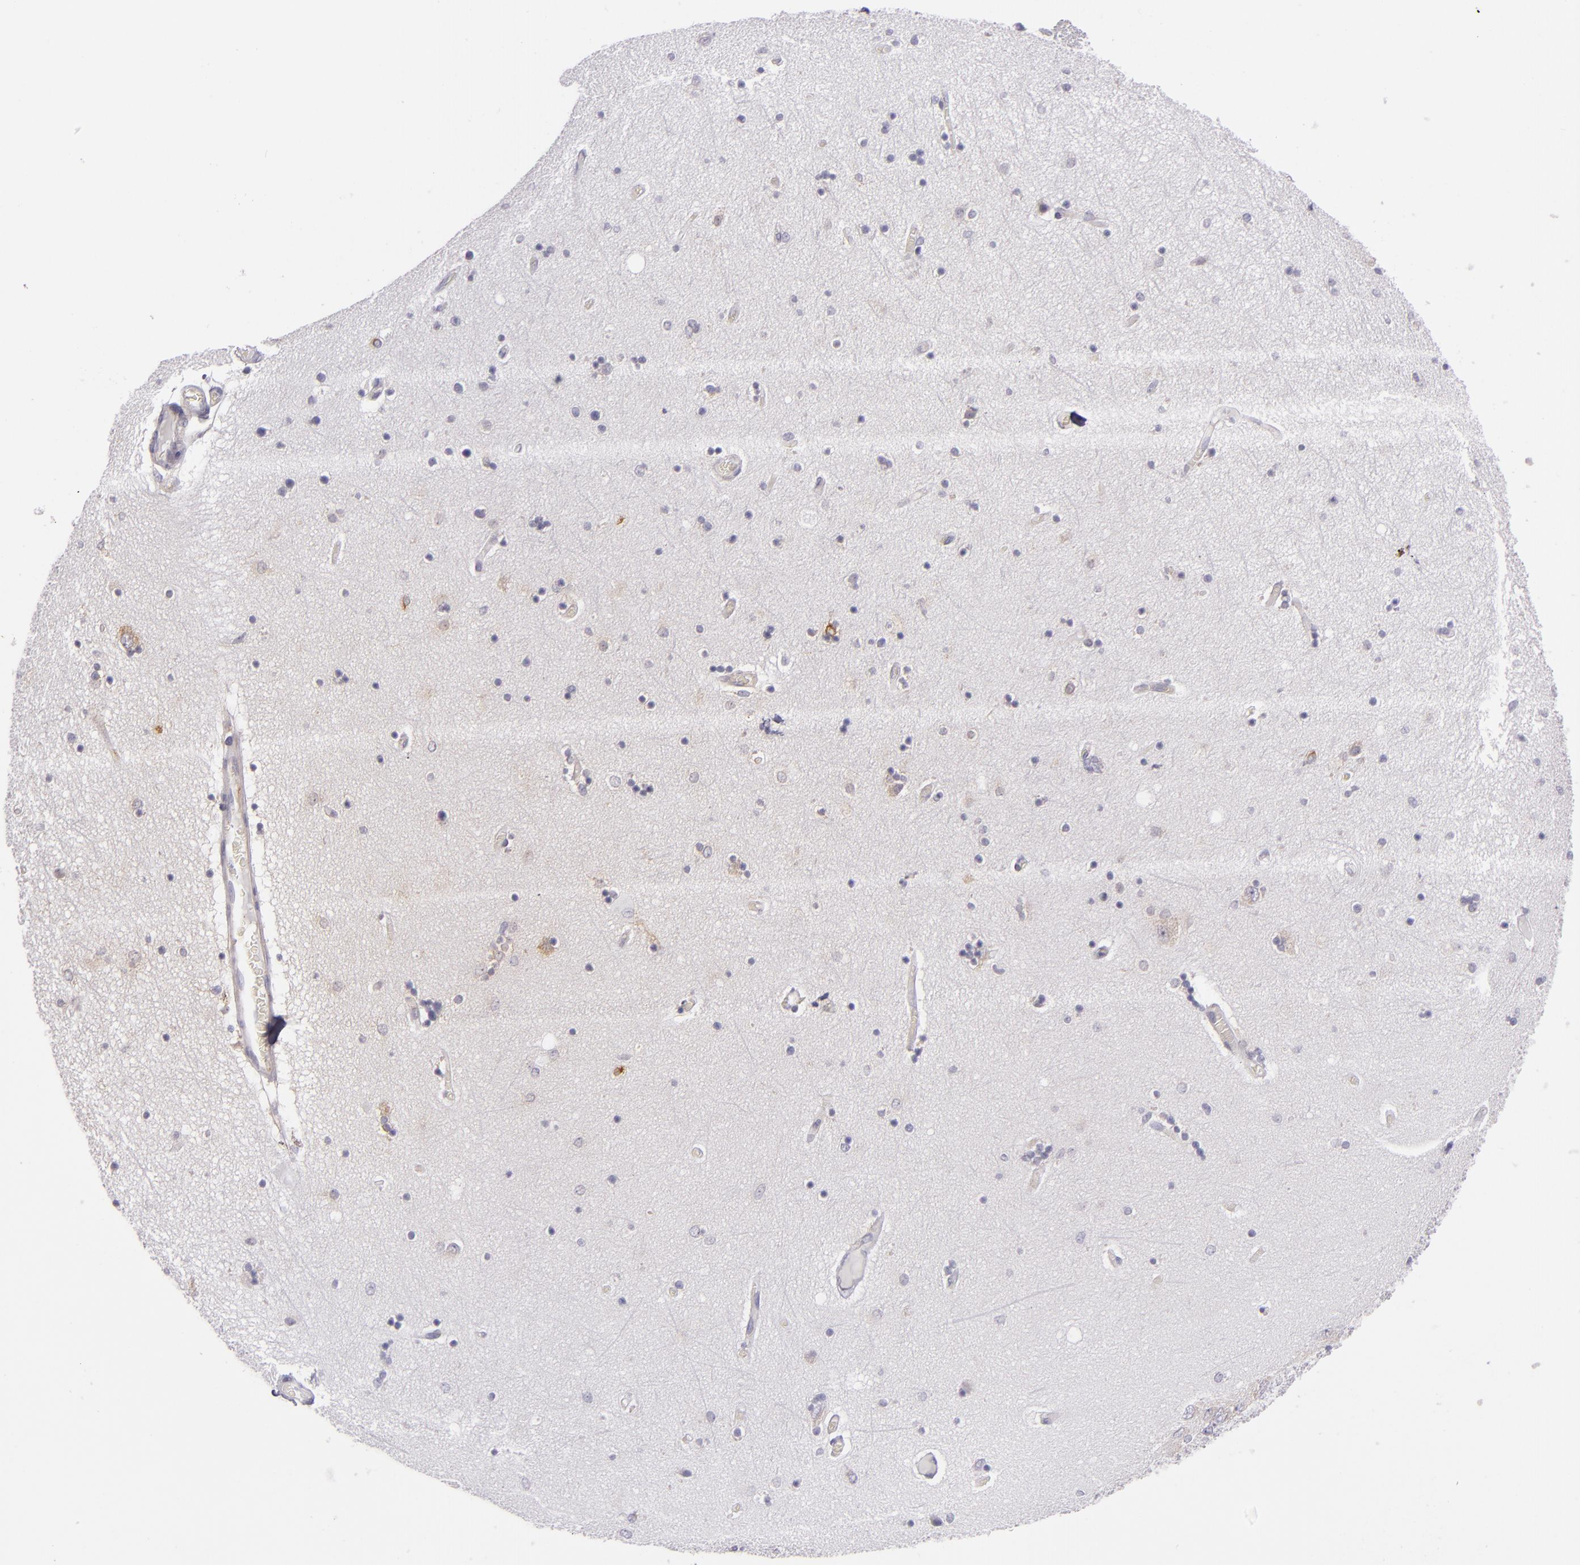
{"staining": {"intensity": "negative", "quantity": "none", "location": "none"}, "tissue": "hippocampus", "cell_type": "Glial cells", "image_type": "normal", "snomed": [{"axis": "morphology", "description": "Normal tissue, NOS"}, {"axis": "topography", "description": "Hippocampus"}], "caption": "The photomicrograph reveals no significant positivity in glial cells of hippocampus.", "gene": "UPF3B", "patient": {"sex": "female", "age": 54}}